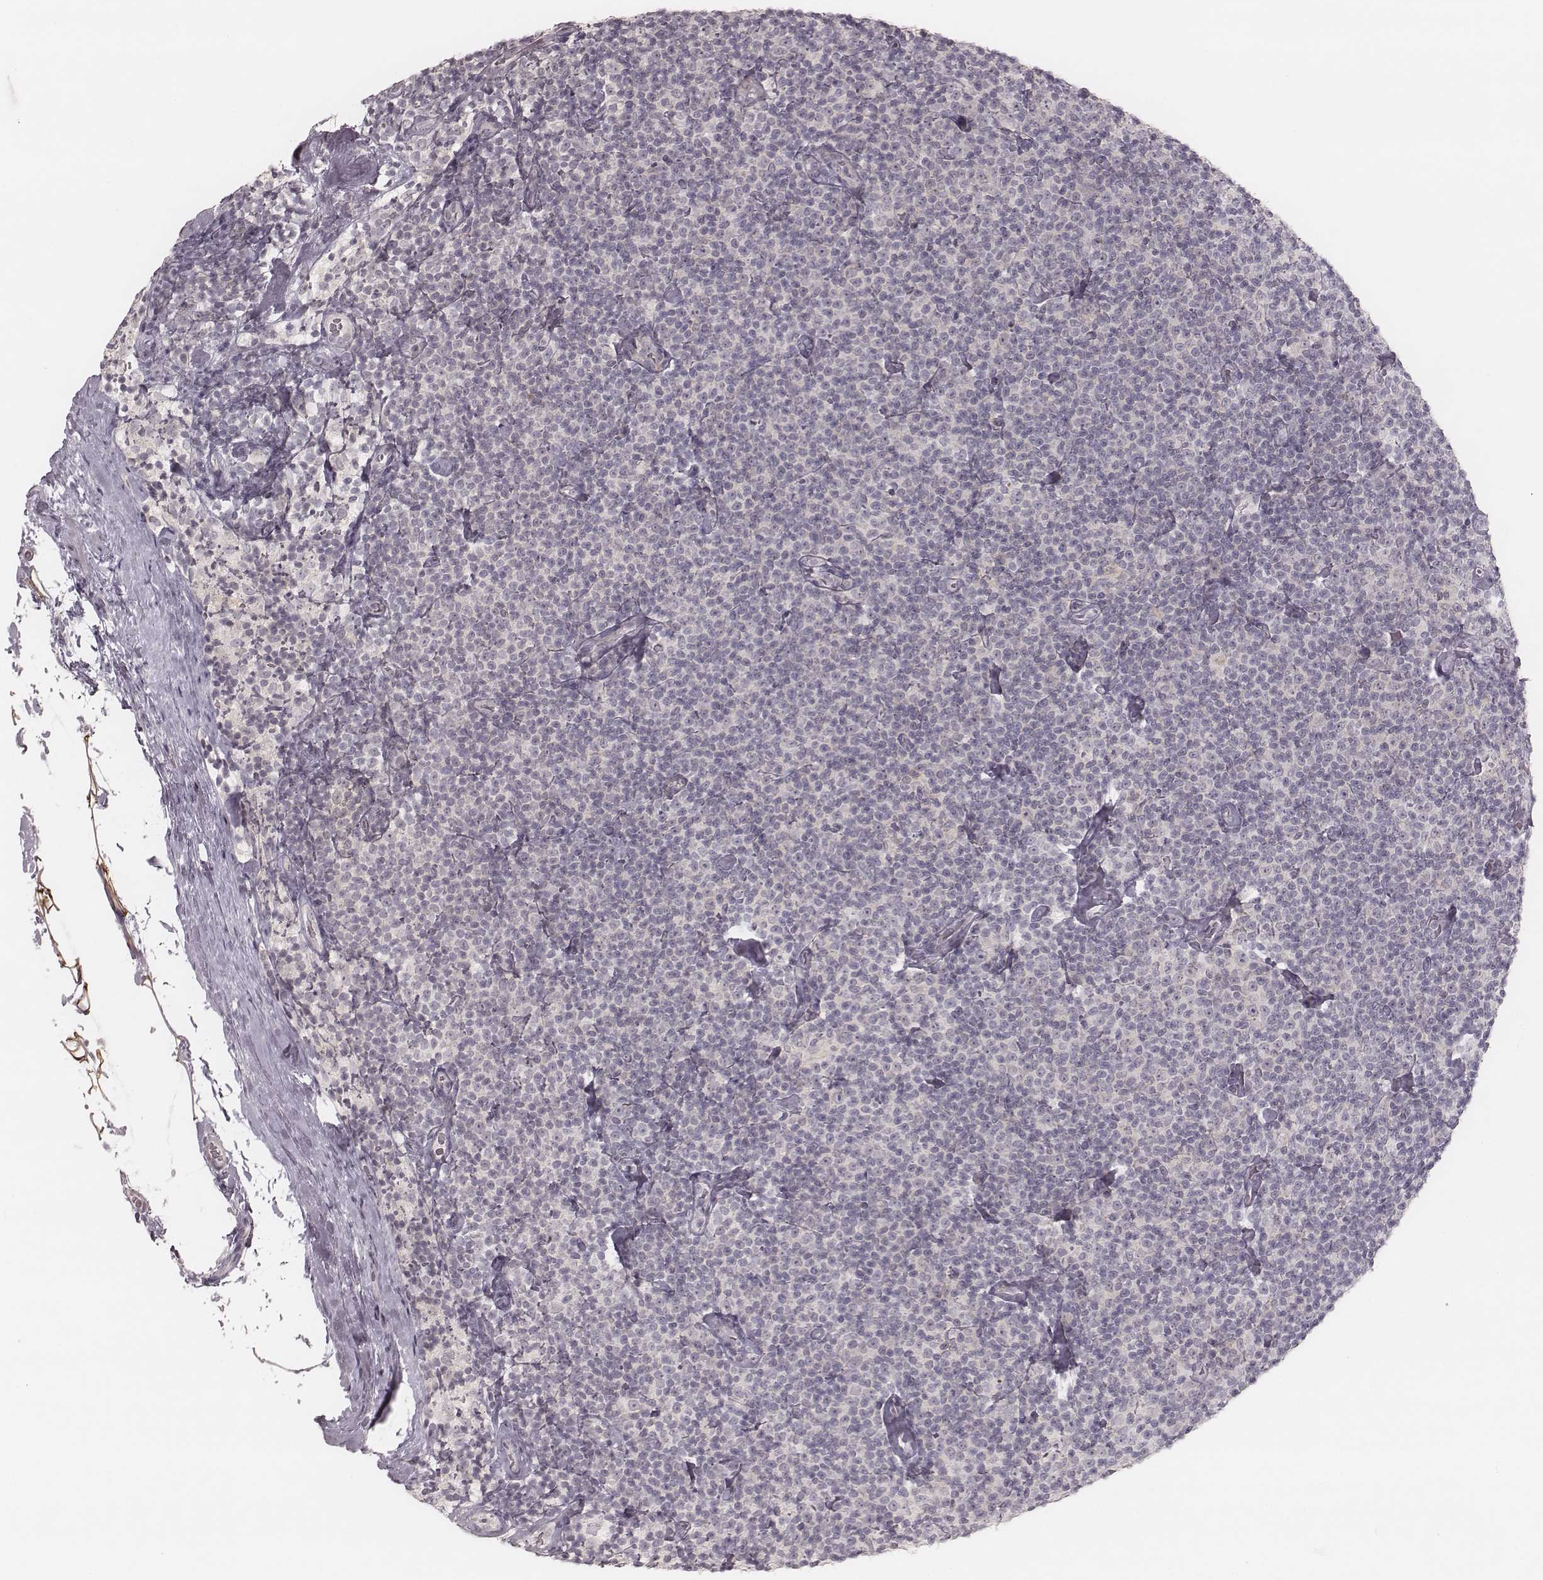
{"staining": {"intensity": "negative", "quantity": "none", "location": "none"}, "tissue": "lymphoma", "cell_type": "Tumor cells", "image_type": "cancer", "snomed": [{"axis": "morphology", "description": "Malignant lymphoma, non-Hodgkin's type, Low grade"}, {"axis": "topography", "description": "Lymph node"}], "caption": "Immunohistochemical staining of lymphoma exhibits no significant expression in tumor cells.", "gene": "ACACB", "patient": {"sex": "male", "age": 81}}